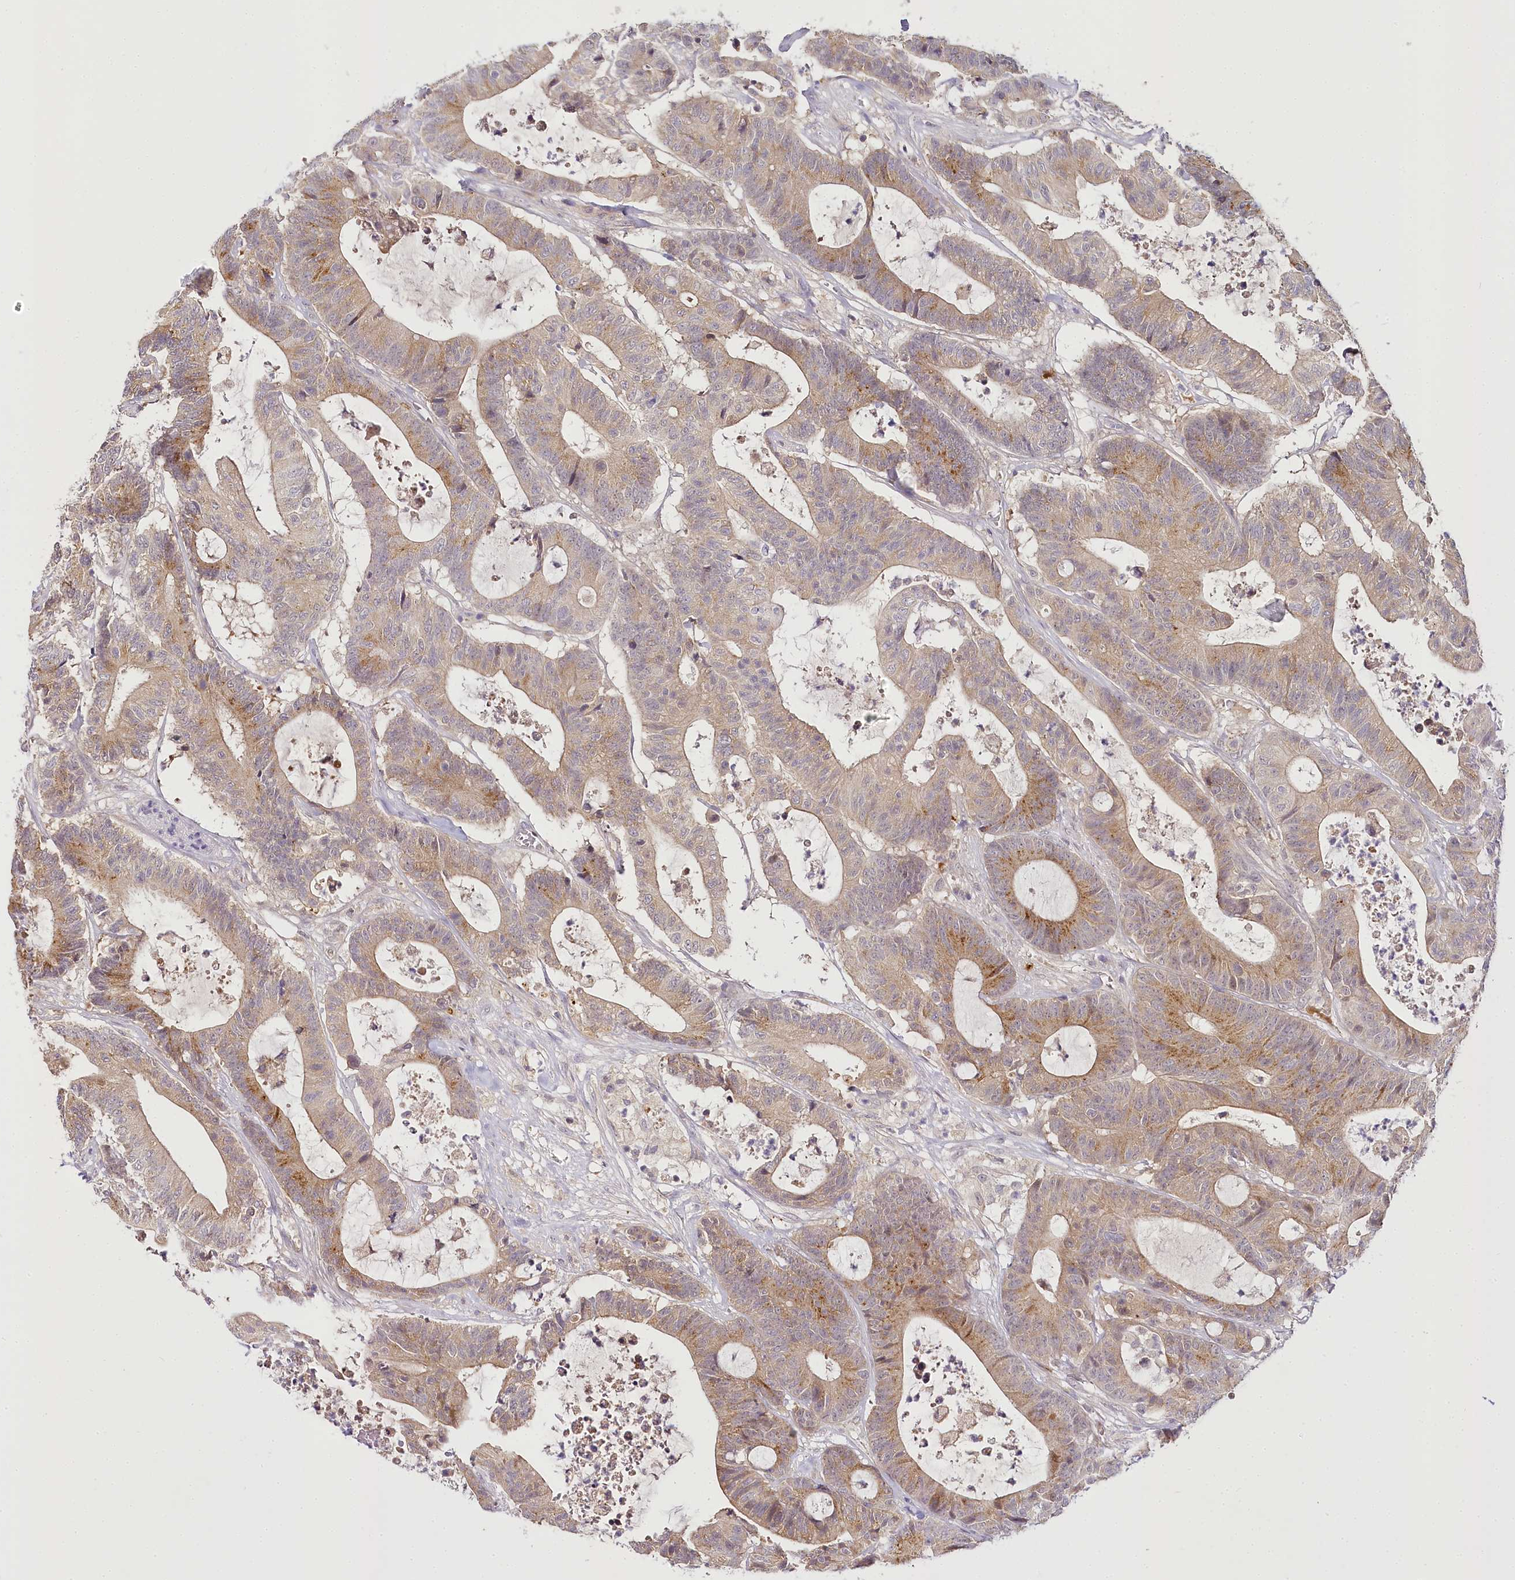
{"staining": {"intensity": "moderate", "quantity": "25%-75%", "location": "cytoplasmic/membranous"}, "tissue": "colorectal cancer", "cell_type": "Tumor cells", "image_type": "cancer", "snomed": [{"axis": "morphology", "description": "Adenocarcinoma, NOS"}, {"axis": "topography", "description": "Colon"}], "caption": "Protein analysis of colorectal cancer (adenocarcinoma) tissue shows moderate cytoplasmic/membranous positivity in about 25%-75% of tumor cells.", "gene": "VWA5A", "patient": {"sex": "female", "age": 84}}